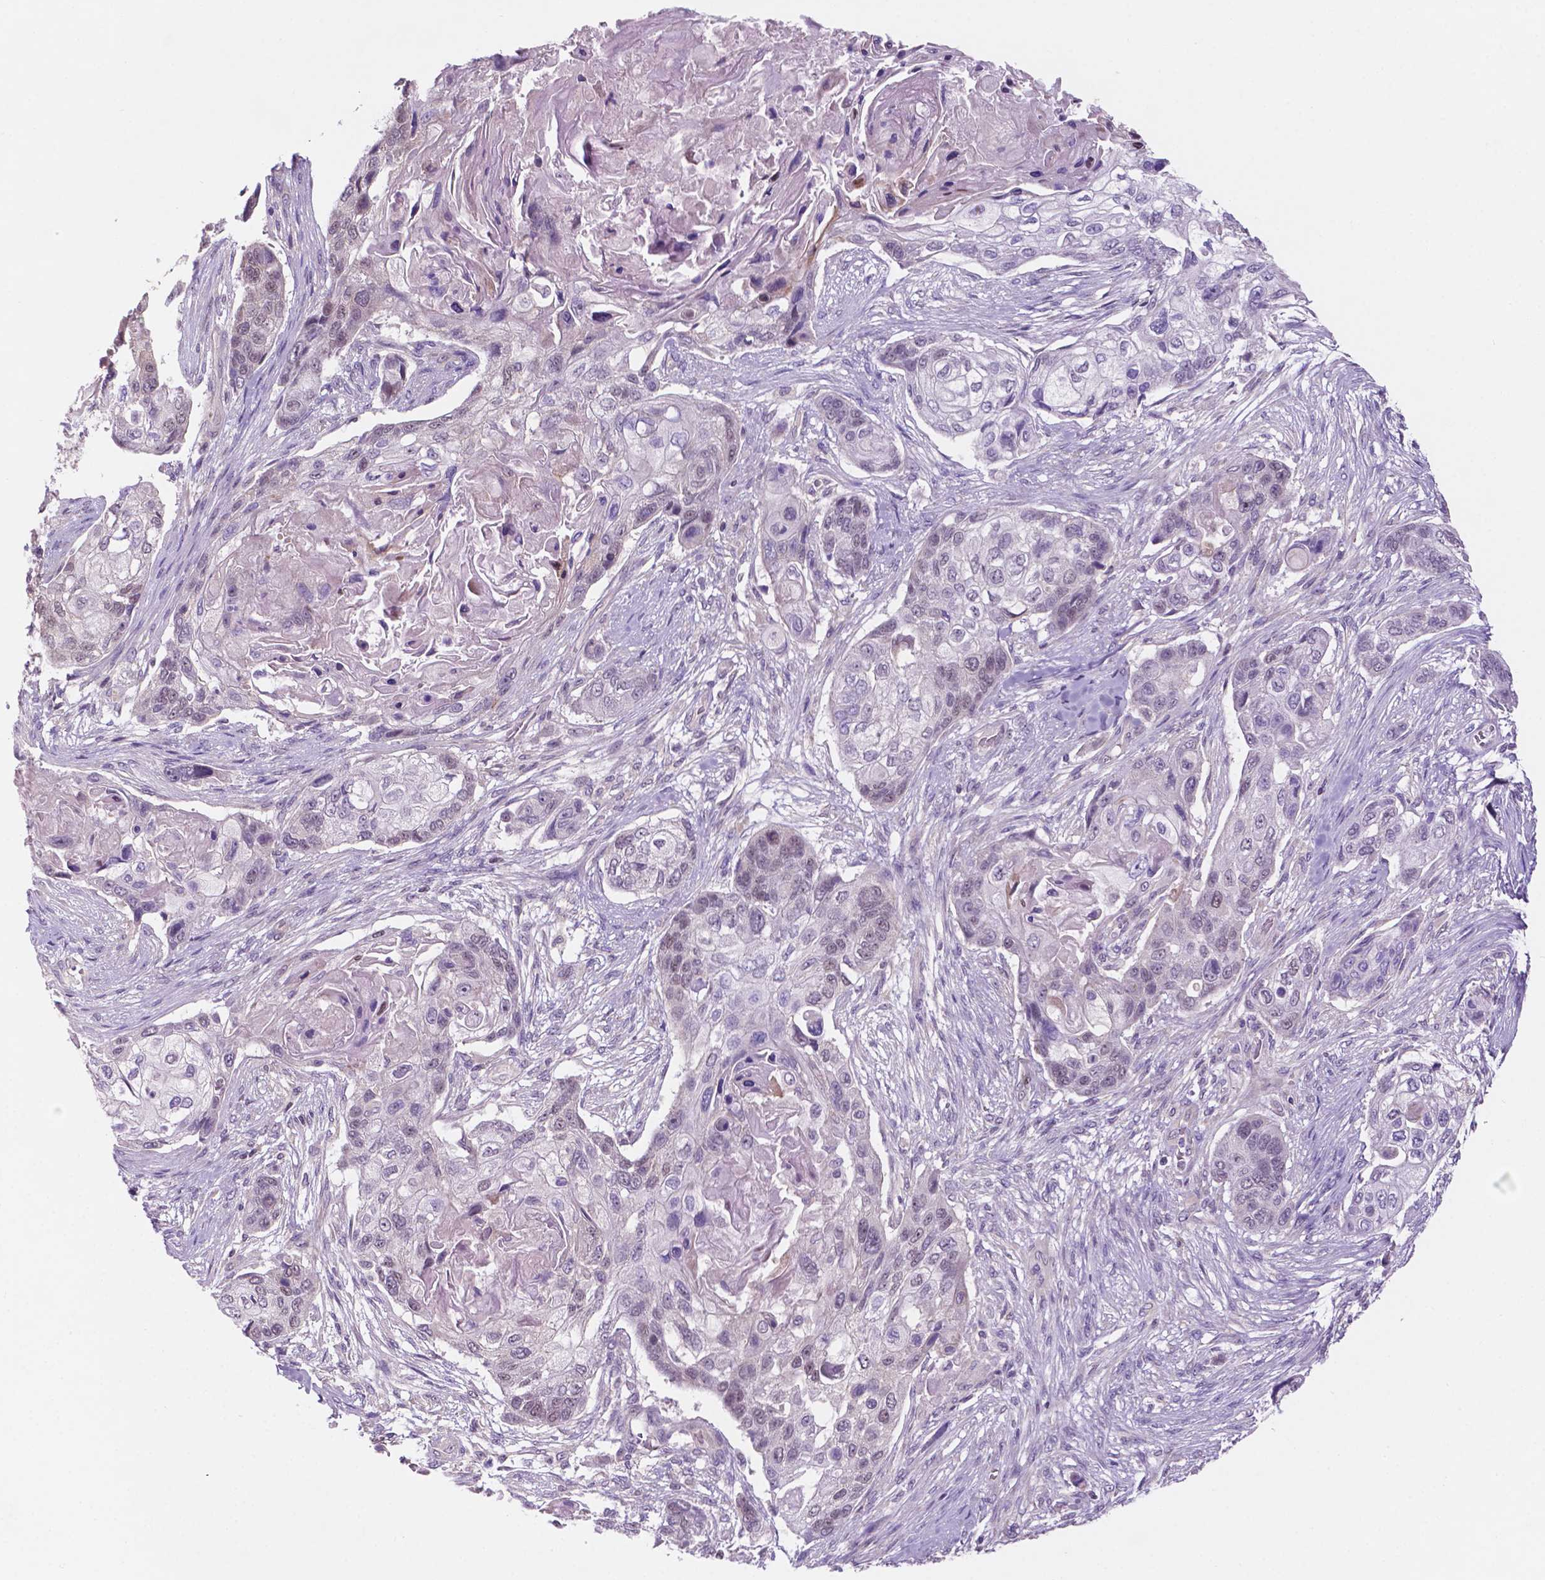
{"staining": {"intensity": "negative", "quantity": "none", "location": "none"}, "tissue": "lung cancer", "cell_type": "Tumor cells", "image_type": "cancer", "snomed": [{"axis": "morphology", "description": "Squamous cell carcinoma, NOS"}, {"axis": "topography", "description": "Lung"}], "caption": "Tumor cells show no significant protein expression in lung squamous cell carcinoma. (DAB immunohistochemistry (IHC), high magnification).", "gene": "FAM50B", "patient": {"sex": "male", "age": 69}}